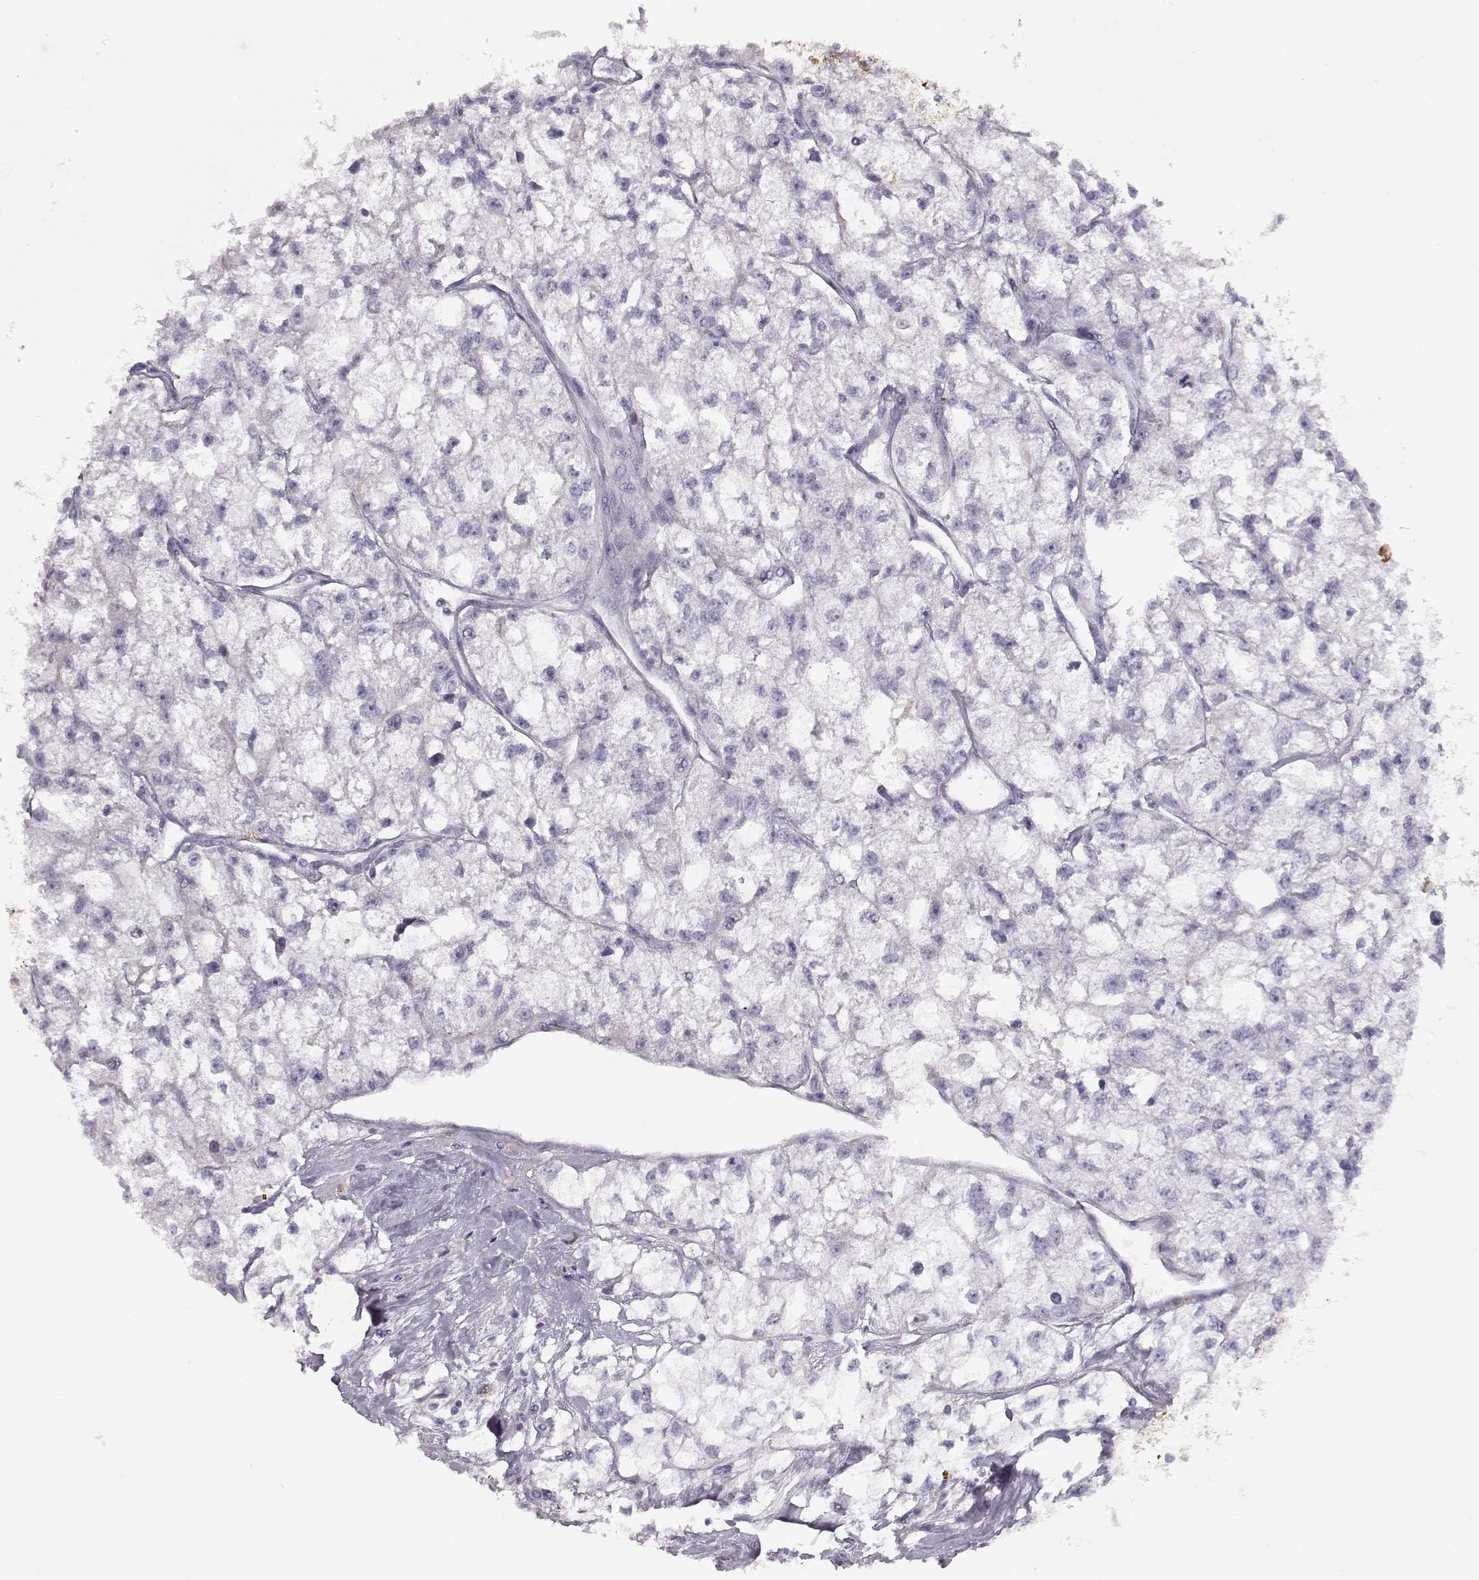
{"staining": {"intensity": "negative", "quantity": "none", "location": "none"}, "tissue": "renal cancer", "cell_type": "Tumor cells", "image_type": "cancer", "snomed": [{"axis": "morphology", "description": "Adenocarcinoma, NOS"}, {"axis": "topography", "description": "Kidney"}], "caption": "A high-resolution image shows immunohistochemistry staining of renal cancer, which exhibits no significant expression in tumor cells.", "gene": "S100B", "patient": {"sex": "male", "age": 56}}